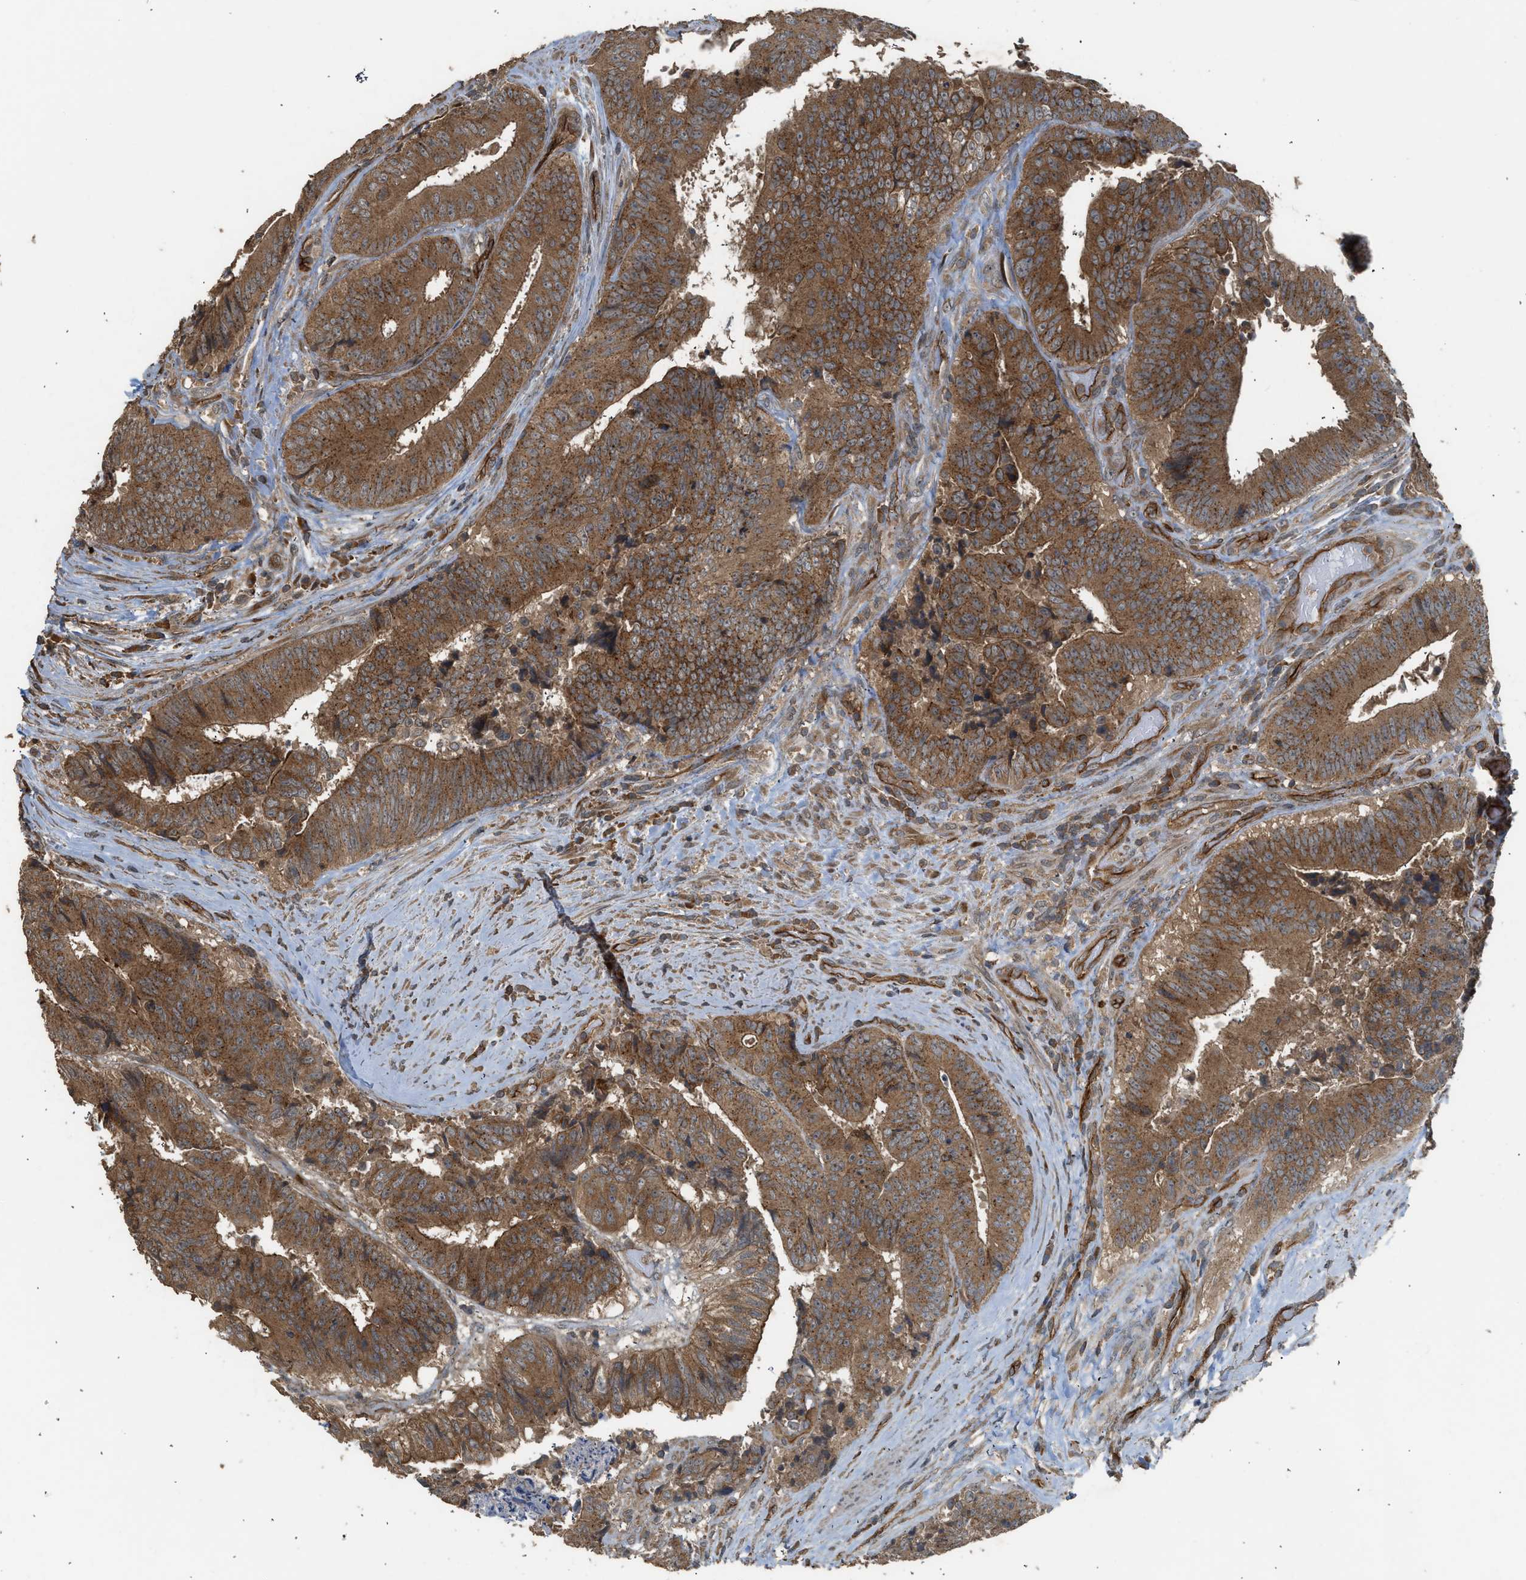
{"staining": {"intensity": "moderate", "quantity": ">75%", "location": "cytoplasmic/membranous"}, "tissue": "colorectal cancer", "cell_type": "Tumor cells", "image_type": "cancer", "snomed": [{"axis": "morphology", "description": "Adenocarcinoma, NOS"}, {"axis": "topography", "description": "Rectum"}], "caption": "The immunohistochemical stain shows moderate cytoplasmic/membranous staining in tumor cells of colorectal adenocarcinoma tissue. The protein is stained brown, and the nuclei are stained in blue (DAB IHC with brightfield microscopy, high magnification).", "gene": "HIP1R", "patient": {"sex": "male", "age": 72}}